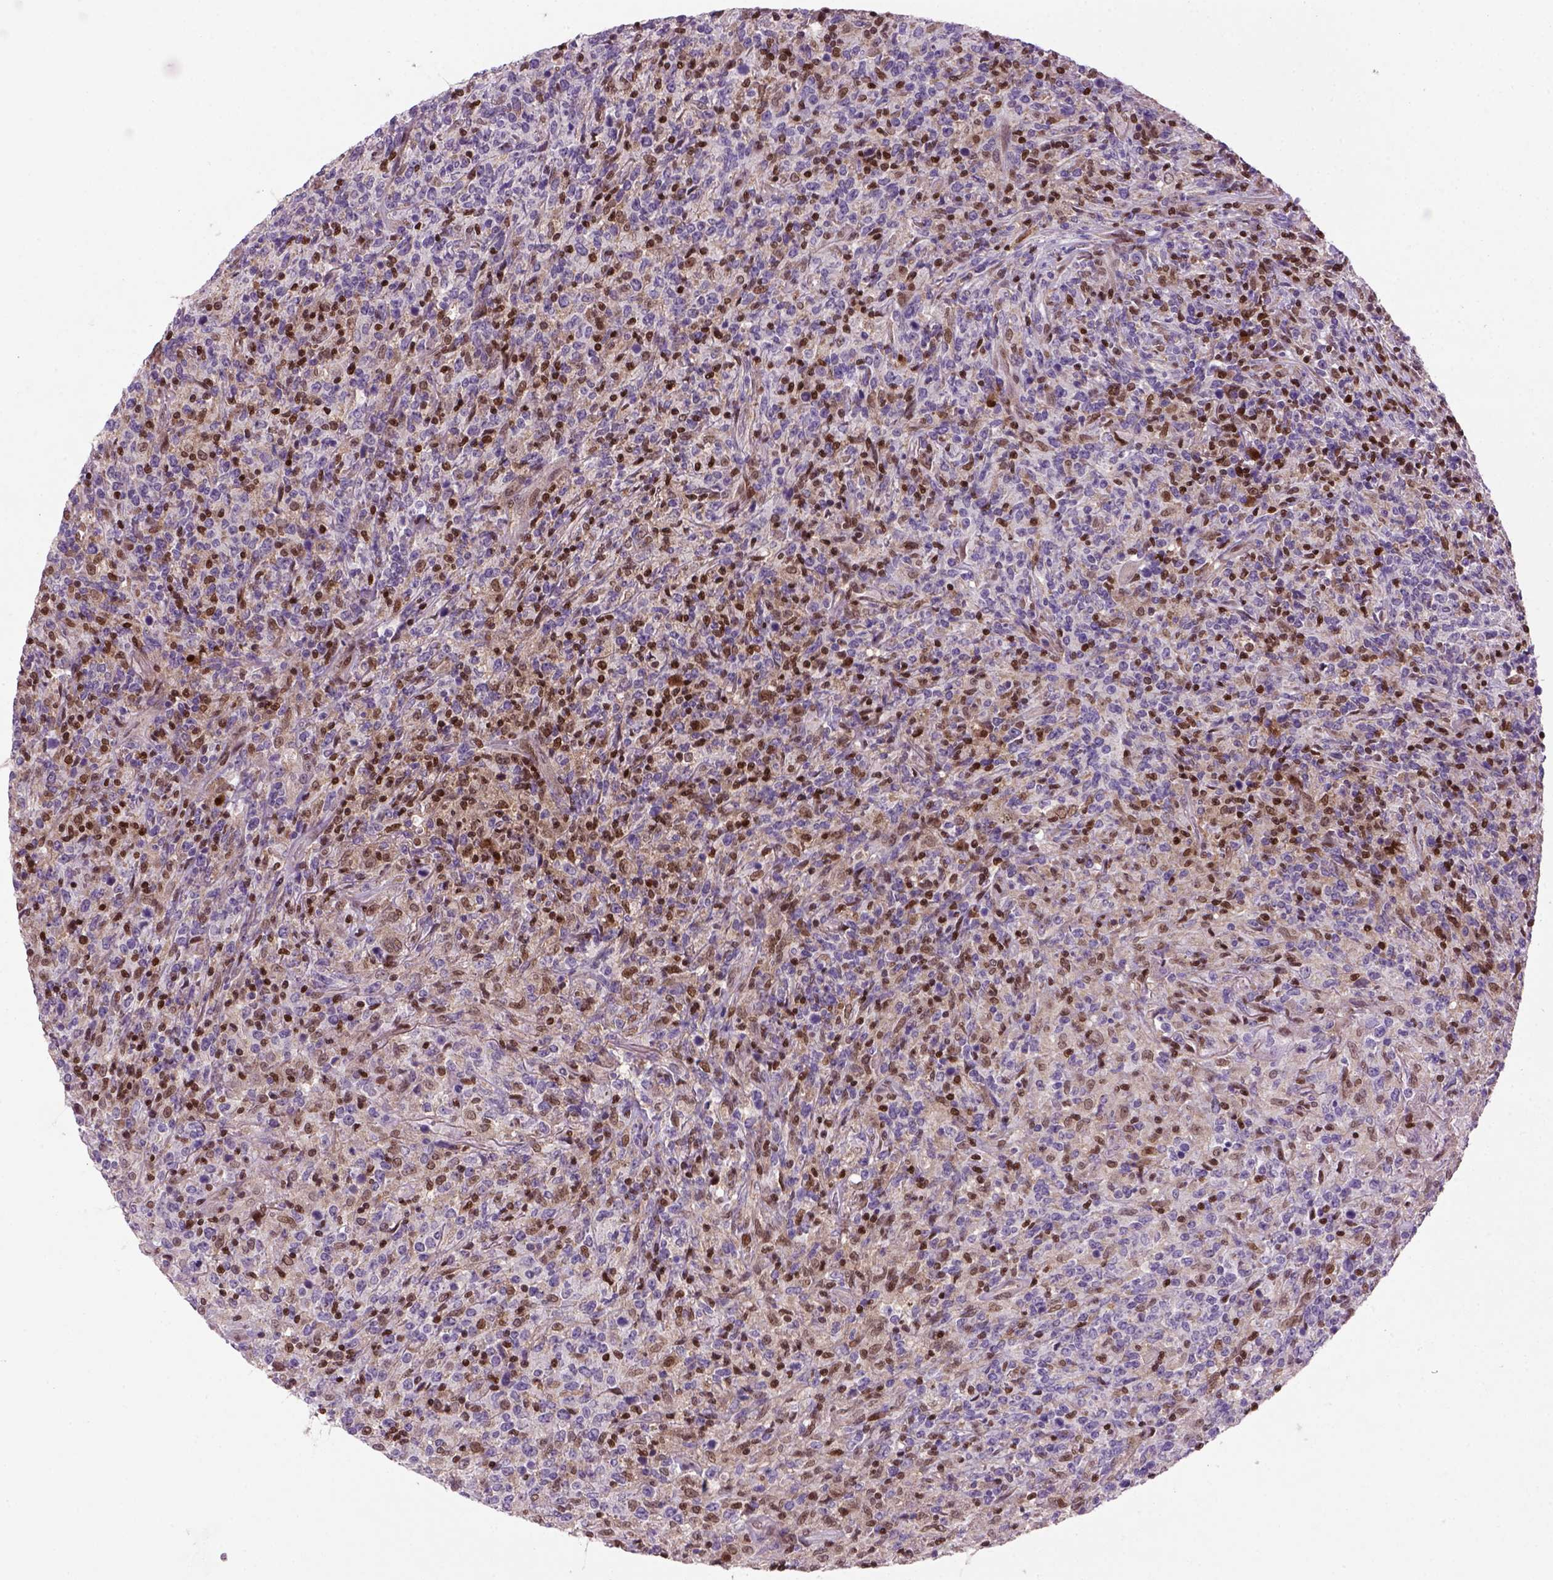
{"staining": {"intensity": "moderate", "quantity": "<25%", "location": "nuclear"}, "tissue": "lymphoma", "cell_type": "Tumor cells", "image_type": "cancer", "snomed": [{"axis": "morphology", "description": "Malignant lymphoma, non-Hodgkin's type, High grade"}, {"axis": "topography", "description": "Lung"}], "caption": "Lymphoma was stained to show a protein in brown. There is low levels of moderate nuclear staining in approximately <25% of tumor cells.", "gene": "MGMT", "patient": {"sex": "male", "age": 79}}